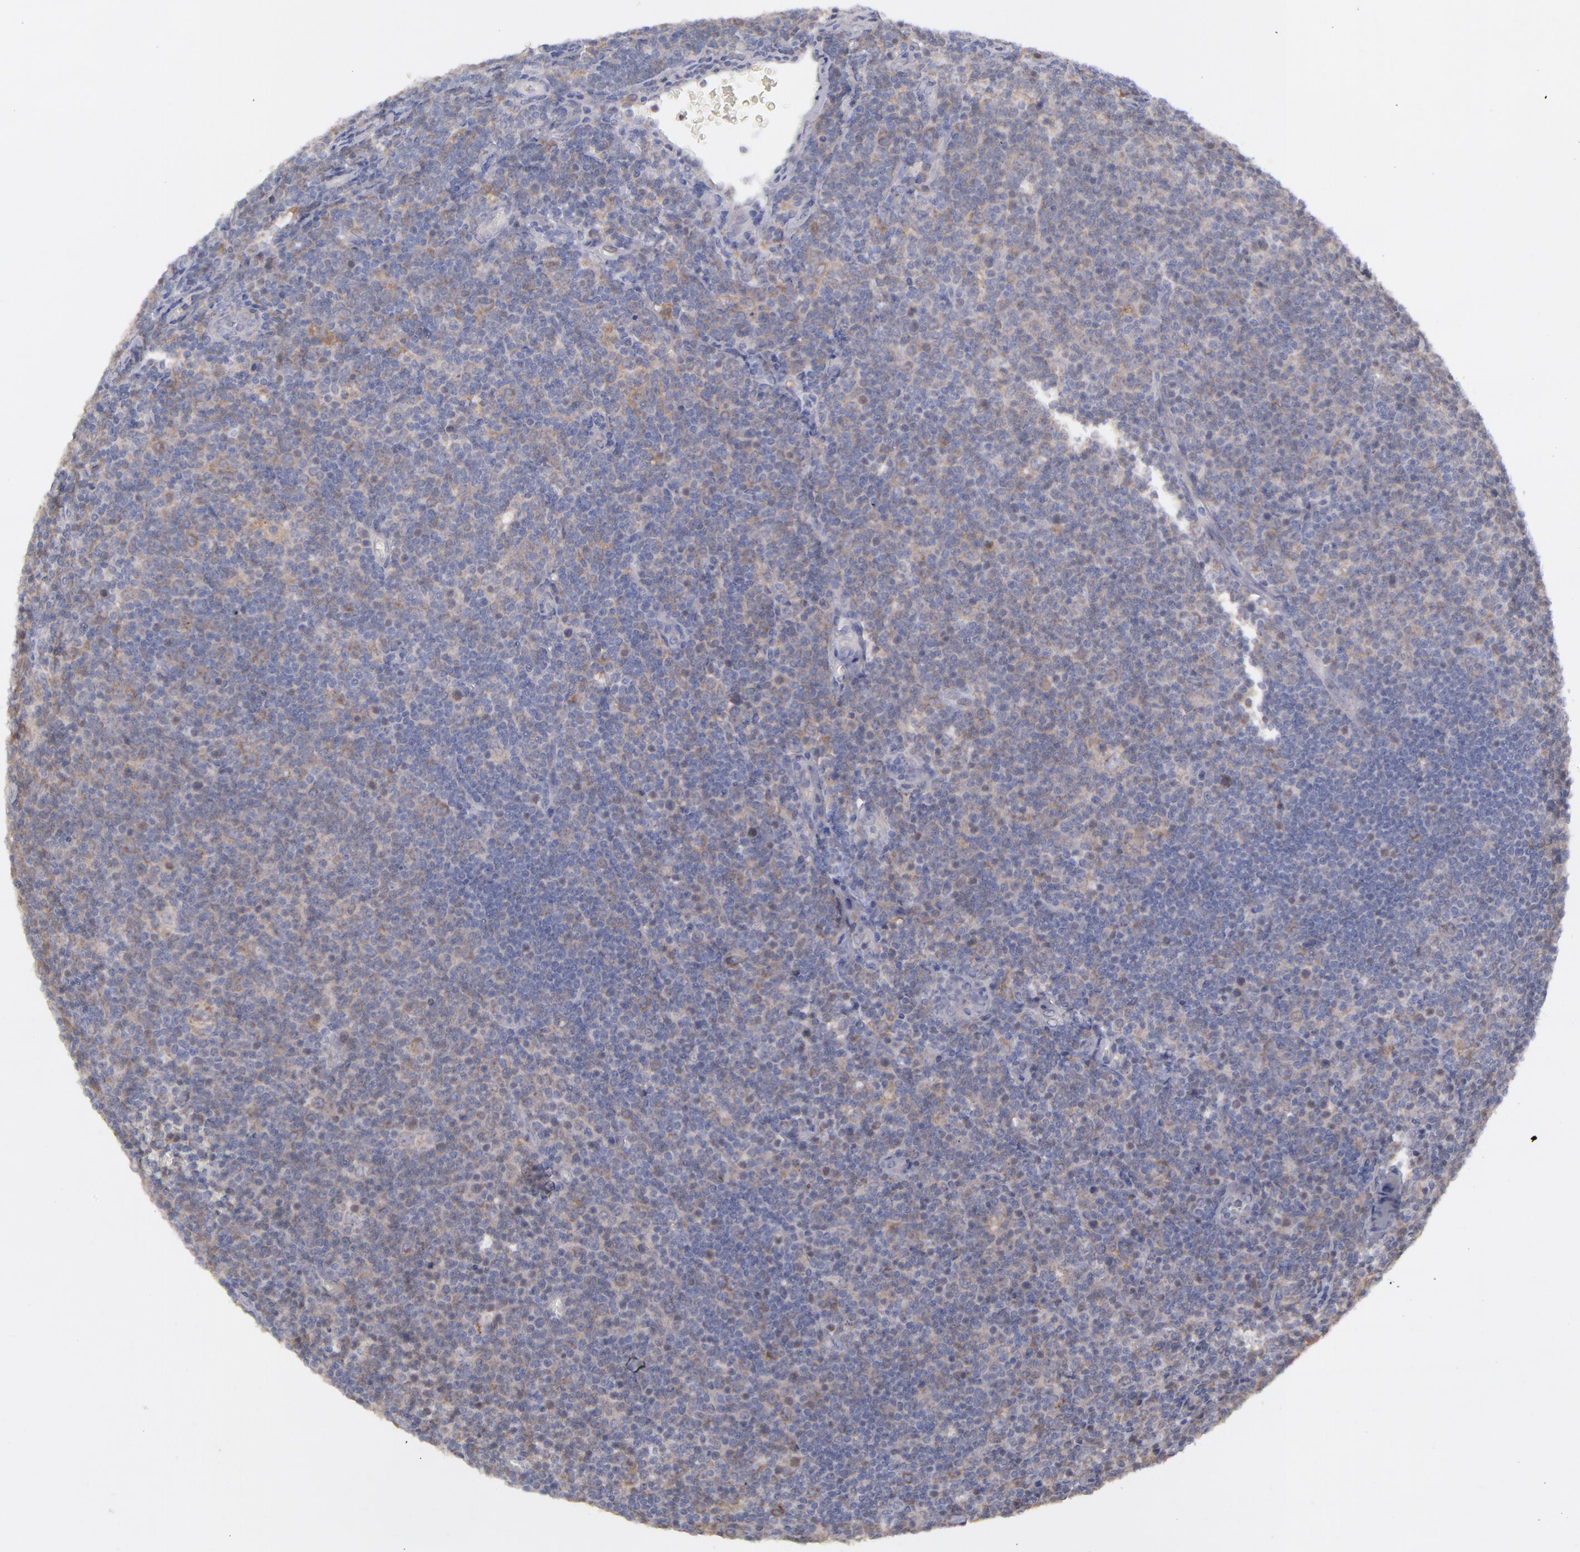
{"staining": {"intensity": "weak", "quantity": "25%-75%", "location": "cytoplasmic/membranous"}, "tissue": "lymphoma", "cell_type": "Tumor cells", "image_type": "cancer", "snomed": [{"axis": "morphology", "description": "Malignant lymphoma, non-Hodgkin's type, Low grade"}, {"axis": "topography", "description": "Lymph node"}], "caption": "Human lymphoma stained for a protein (brown) reveals weak cytoplasmic/membranous positive positivity in about 25%-75% of tumor cells.", "gene": "MTHFD1", "patient": {"sex": "male", "age": 74}}